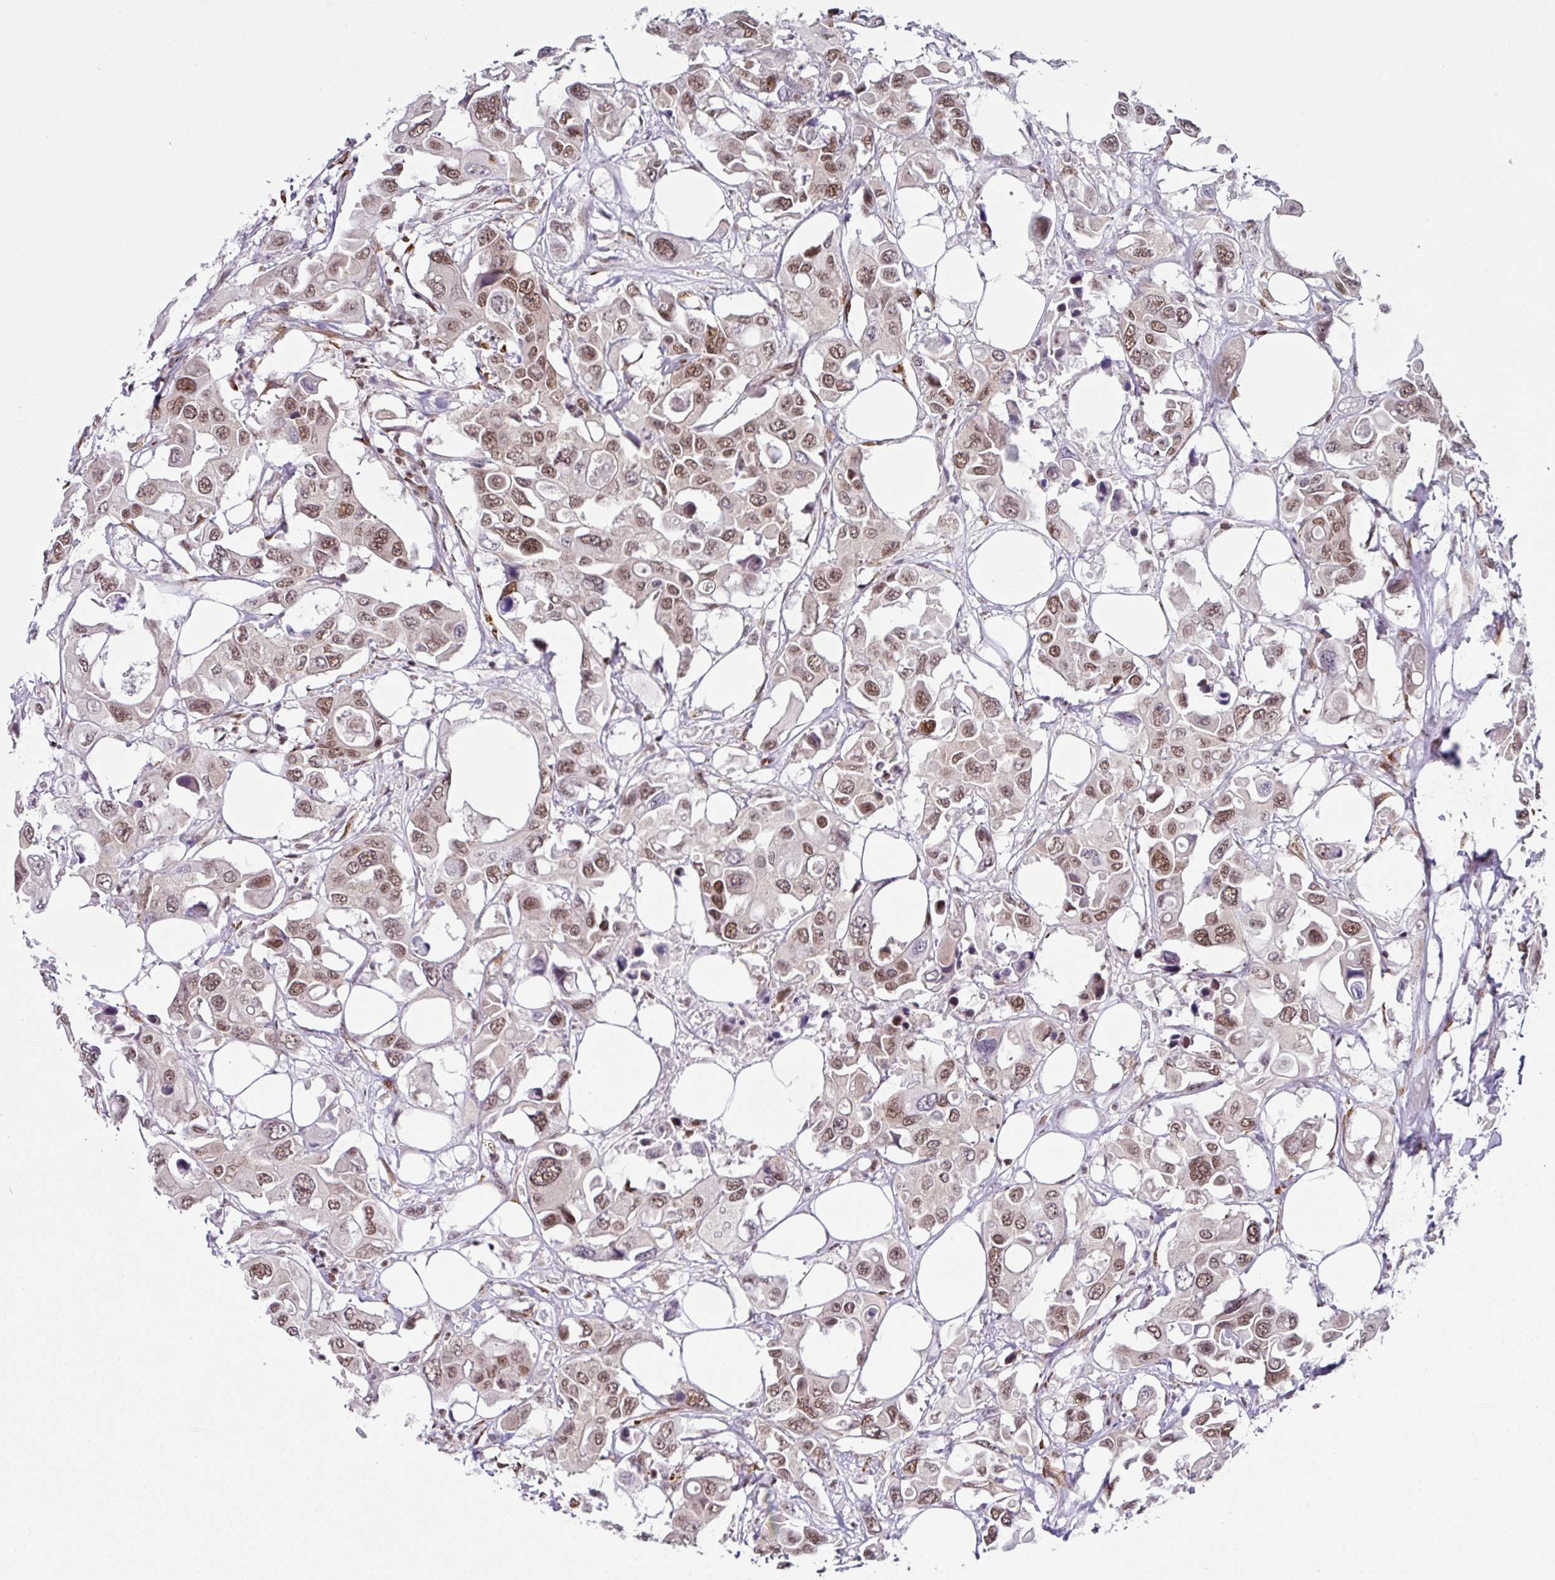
{"staining": {"intensity": "moderate", "quantity": ">75%", "location": "nuclear"}, "tissue": "colorectal cancer", "cell_type": "Tumor cells", "image_type": "cancer", "snomed": [{"axis": "morphology", "description": "Adenocarcinoma, NOS"}, {"axis": "topography", "description": "Colon"}], "caption": "Protein expression analysis of human colorectal cancer reveals moderate nuclear positivity in approximately >75% of tumor cells.", "gene": "NFYA", "patient": {"sex": "male", "age": 77}}